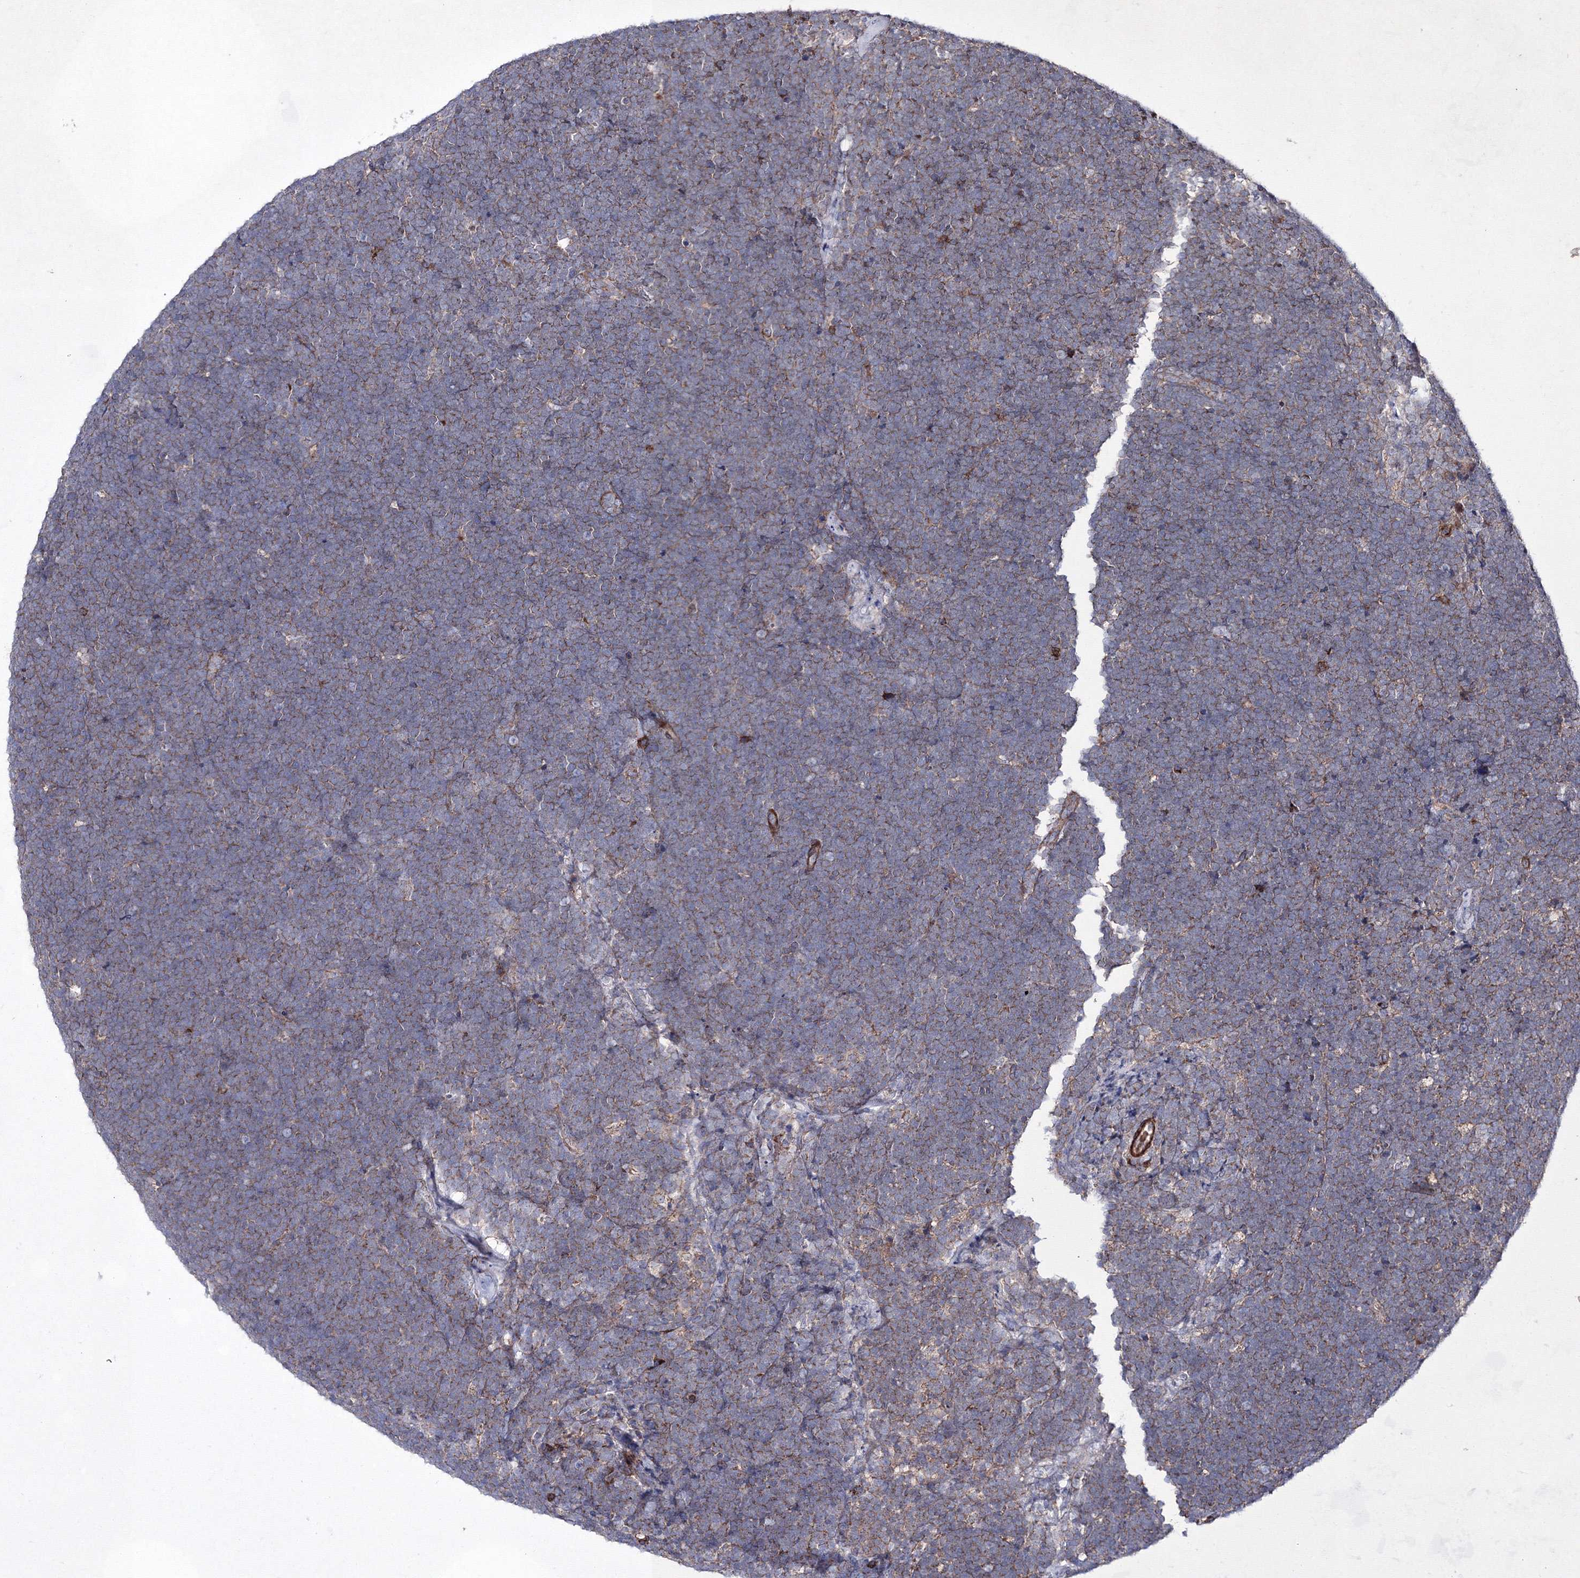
{"staining": {"intensity": "weak", "quantity": ">75%", "location": "cytoplasmic/membranous"}, "tissue": "lymphoma", "cell_type": "Tumor cells", "image_type": "cancer", "snomed": [{"axis": "morphology", "description": "Malignant lymphoma, non-Hodgkin's type, High grade"}, {"axis": "topography", "description": "Lymph node"}], "caption": "Immunohistochemistry (IHC) photomicrograph of neoplastic tissue: human malignant lymphoma, non-Hodgkin's type (high-grade) stained using immunohistochemistry demonstrates low levels of weak protein expression localized specifically in the cytoplasmic/membranous of tumor cells, appearing as a cytoplasmic/membranous brown color.", "gene": "GFM1", "patient": {"sex": "male", "age": 13}}